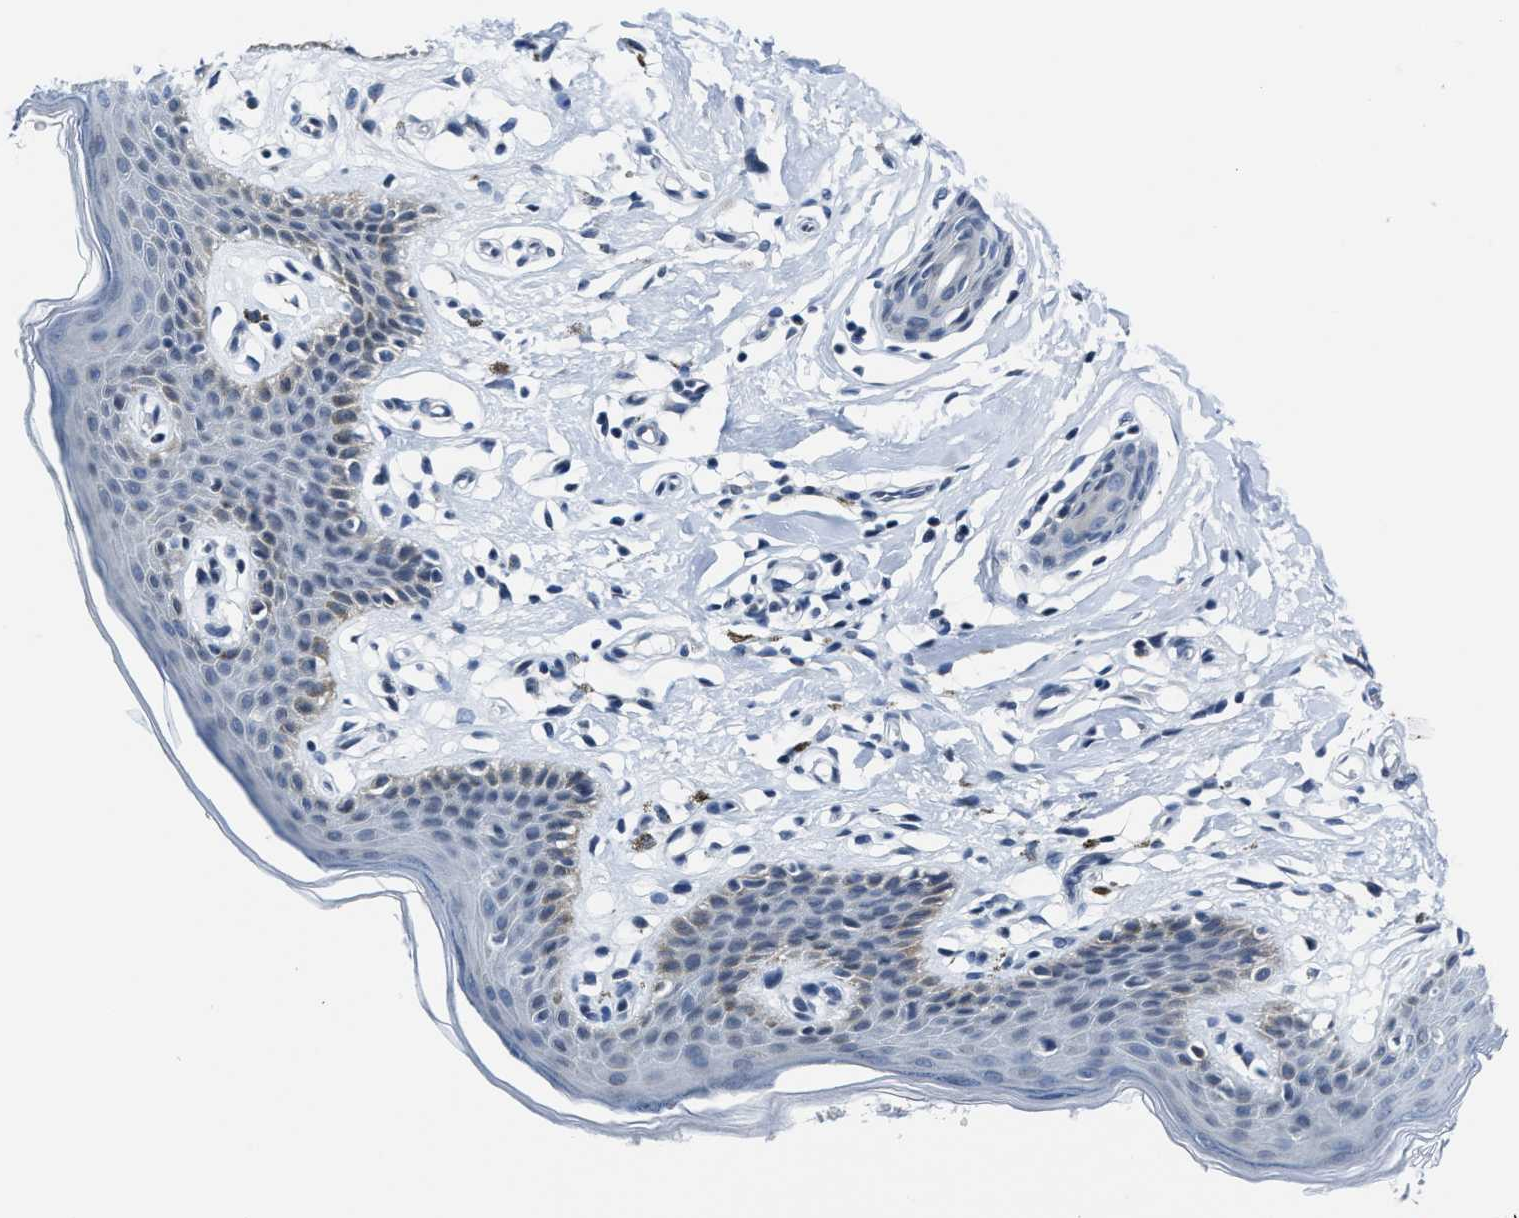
{"staining": {"intensity": "weak", "quantity": "<25%", "location": "cytoplasmic/membranous"}, "tissue": "skin", "cell_type": "Epidermal cells", "image_type": "normal", "snomed": [{"axis": "morphology", "description": "Normal tissue, NOS"}, {"axis": "topography", "description": "Vulva"}], "caption": "Epidermal cells show no significant protein staining in benign skin.", "gene": "ASZ1", "patient": {"sex": "female", "age": 66}}